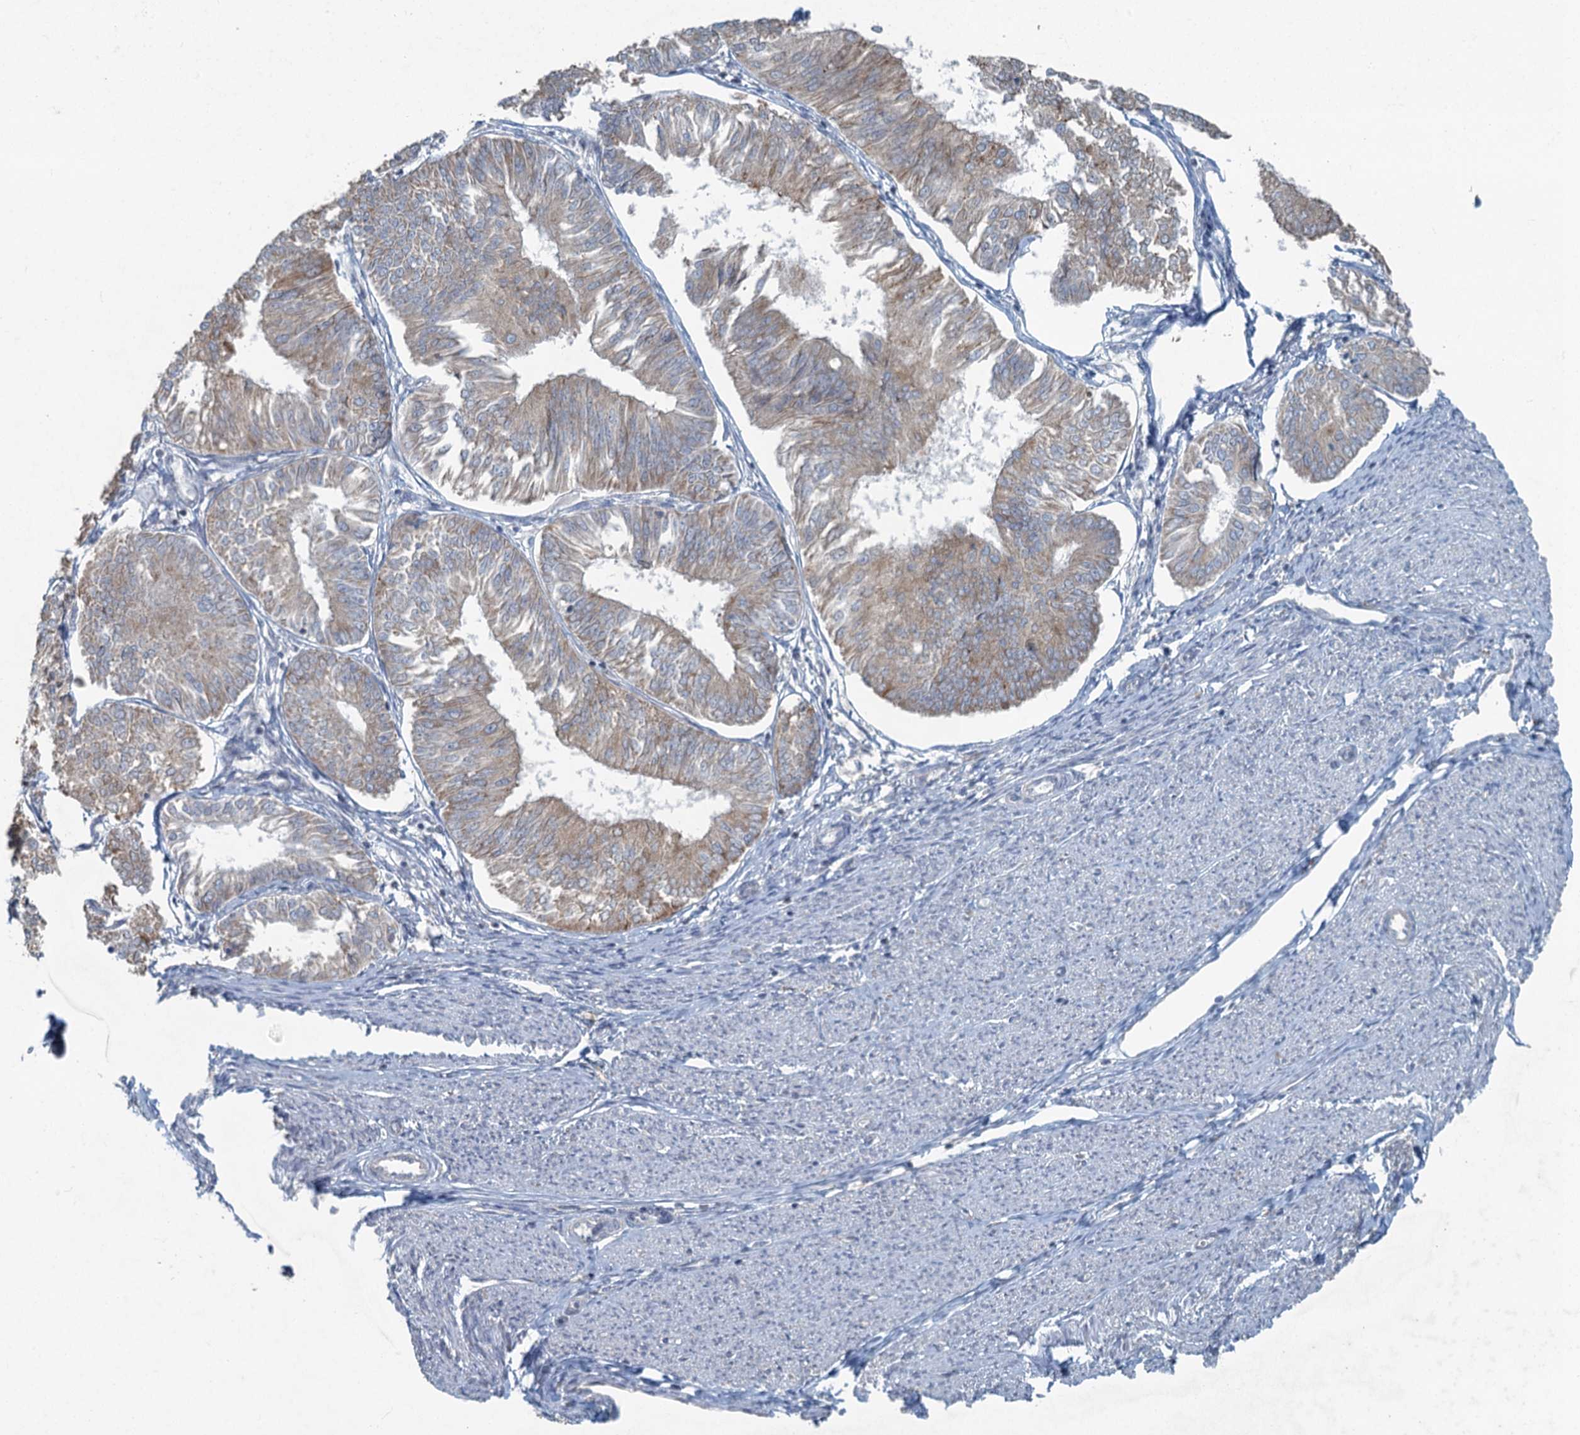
{"staining": {"intensity": "weak", "quantity": "25%-75%", "location": "cytoplasmic/membranous"}, "tissue": "endometrial cancer", "cell_type": "Tumor cells", "image_type": "cancer", "snomed": [{"axis": "morphology", "description": "Adenocarcinoma, NOS"}, {"axis": "topography", "description": "Endometrium"}], "caption": "Protein analysis of adenocarcinoma (endometrial) tissue reveals weak cytoplasmic/membranous positivity in approximately 25%-75% of tumor cells. Using DAB (brown) and hematoxylin (blue) stains, captured at high magnification using brightfield microscopy.", "gene": "TEX35", "patient": {"sex": "female", "age": 58}}